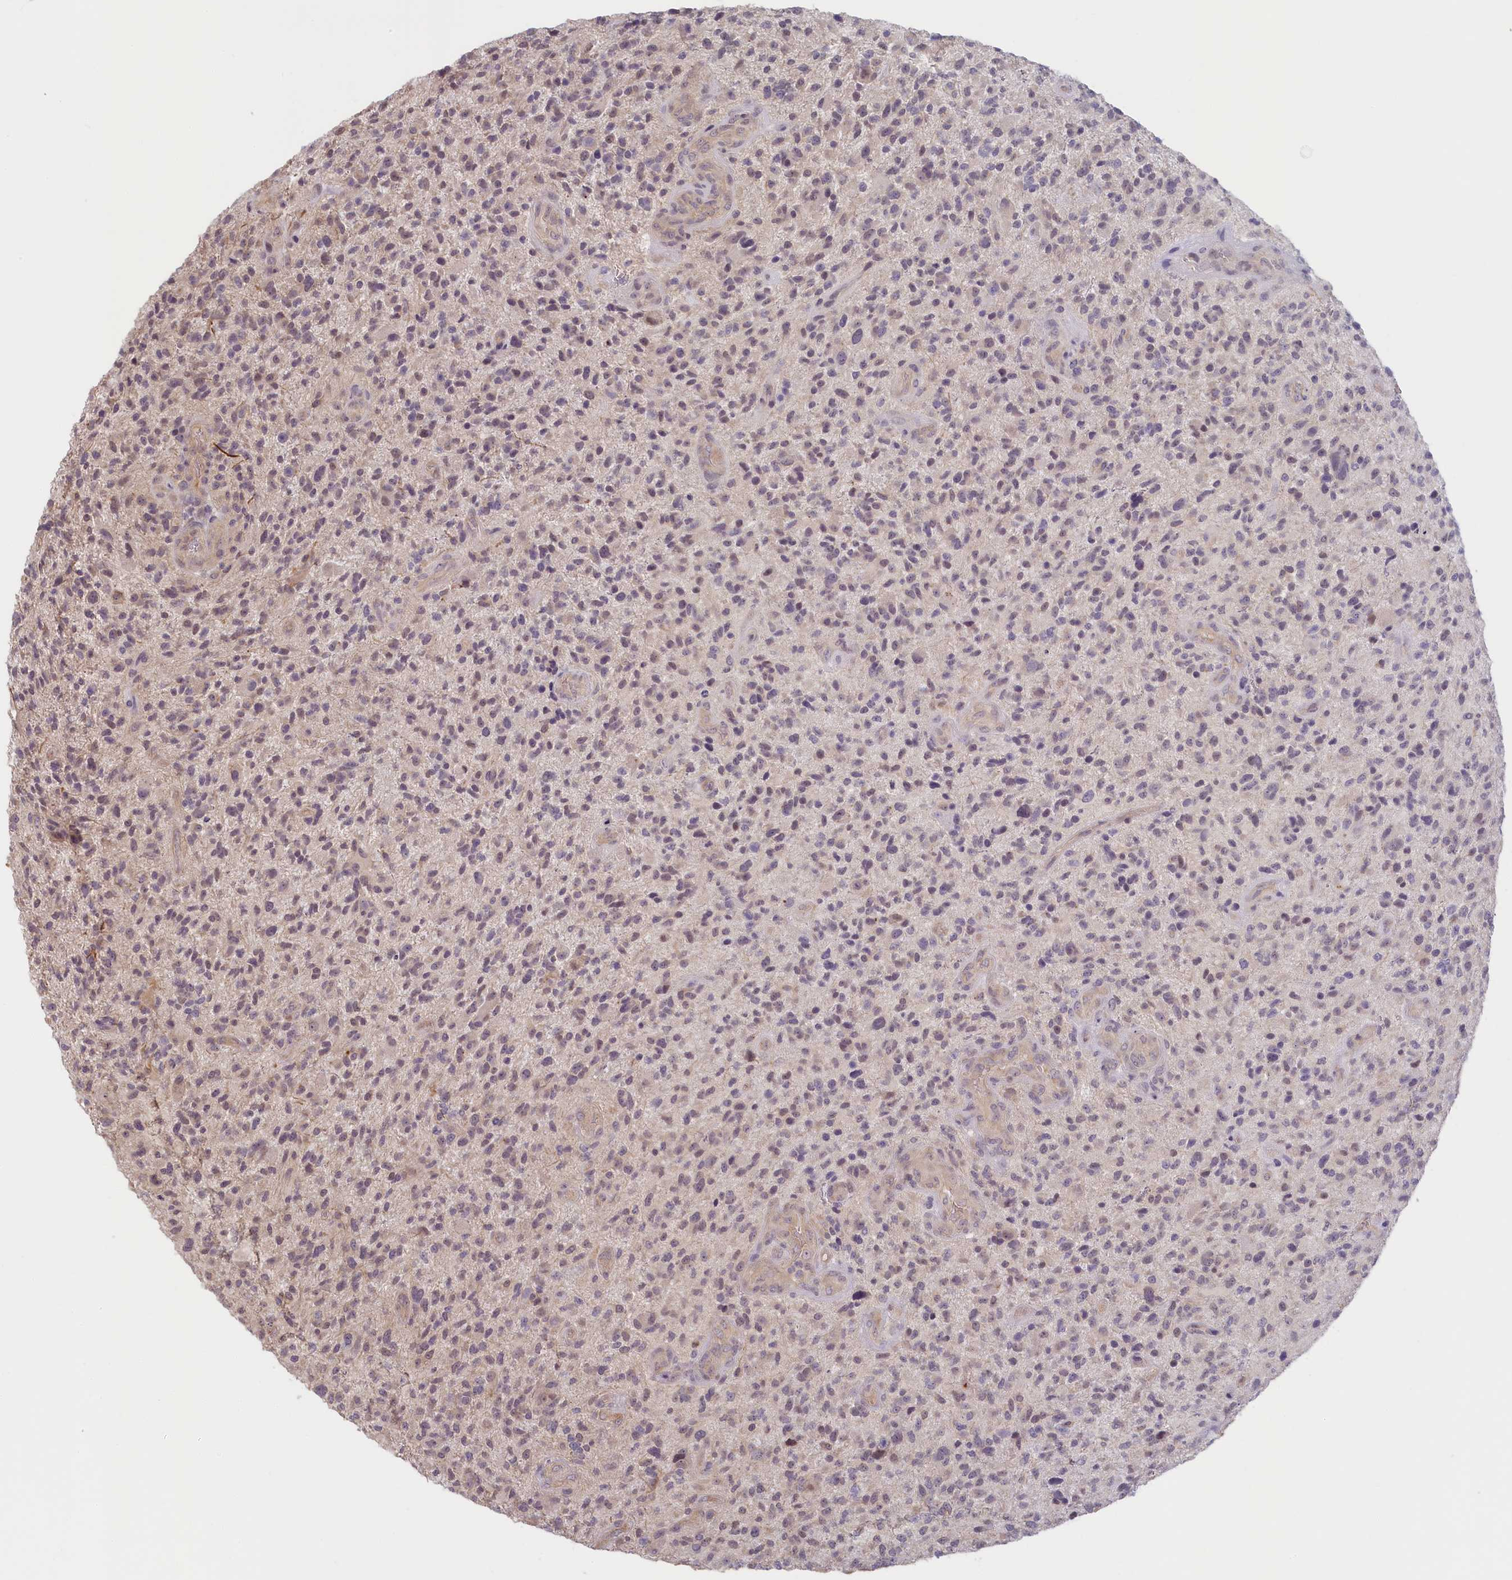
{"staining": {"intensity": "weak", "quantity": "25%-75%", "location": "cytoplasmic/membranous,nuclear"}, "tissue": "glioma", "cell_type": "Tumor cells", "image_type": "cancer", "snomed": [{"axis": "morphology", "description": "Glioma, malignant, High grade"}, {"axis": "topography", "description": "Brain"}], "caption": "A brown stain highlights weak cytoplasmic/membranous and nuclear expression of a protein in human glioma tumor cells.", "gene": "C19orf44", "patient": {"sex": "male", "age": 47}}